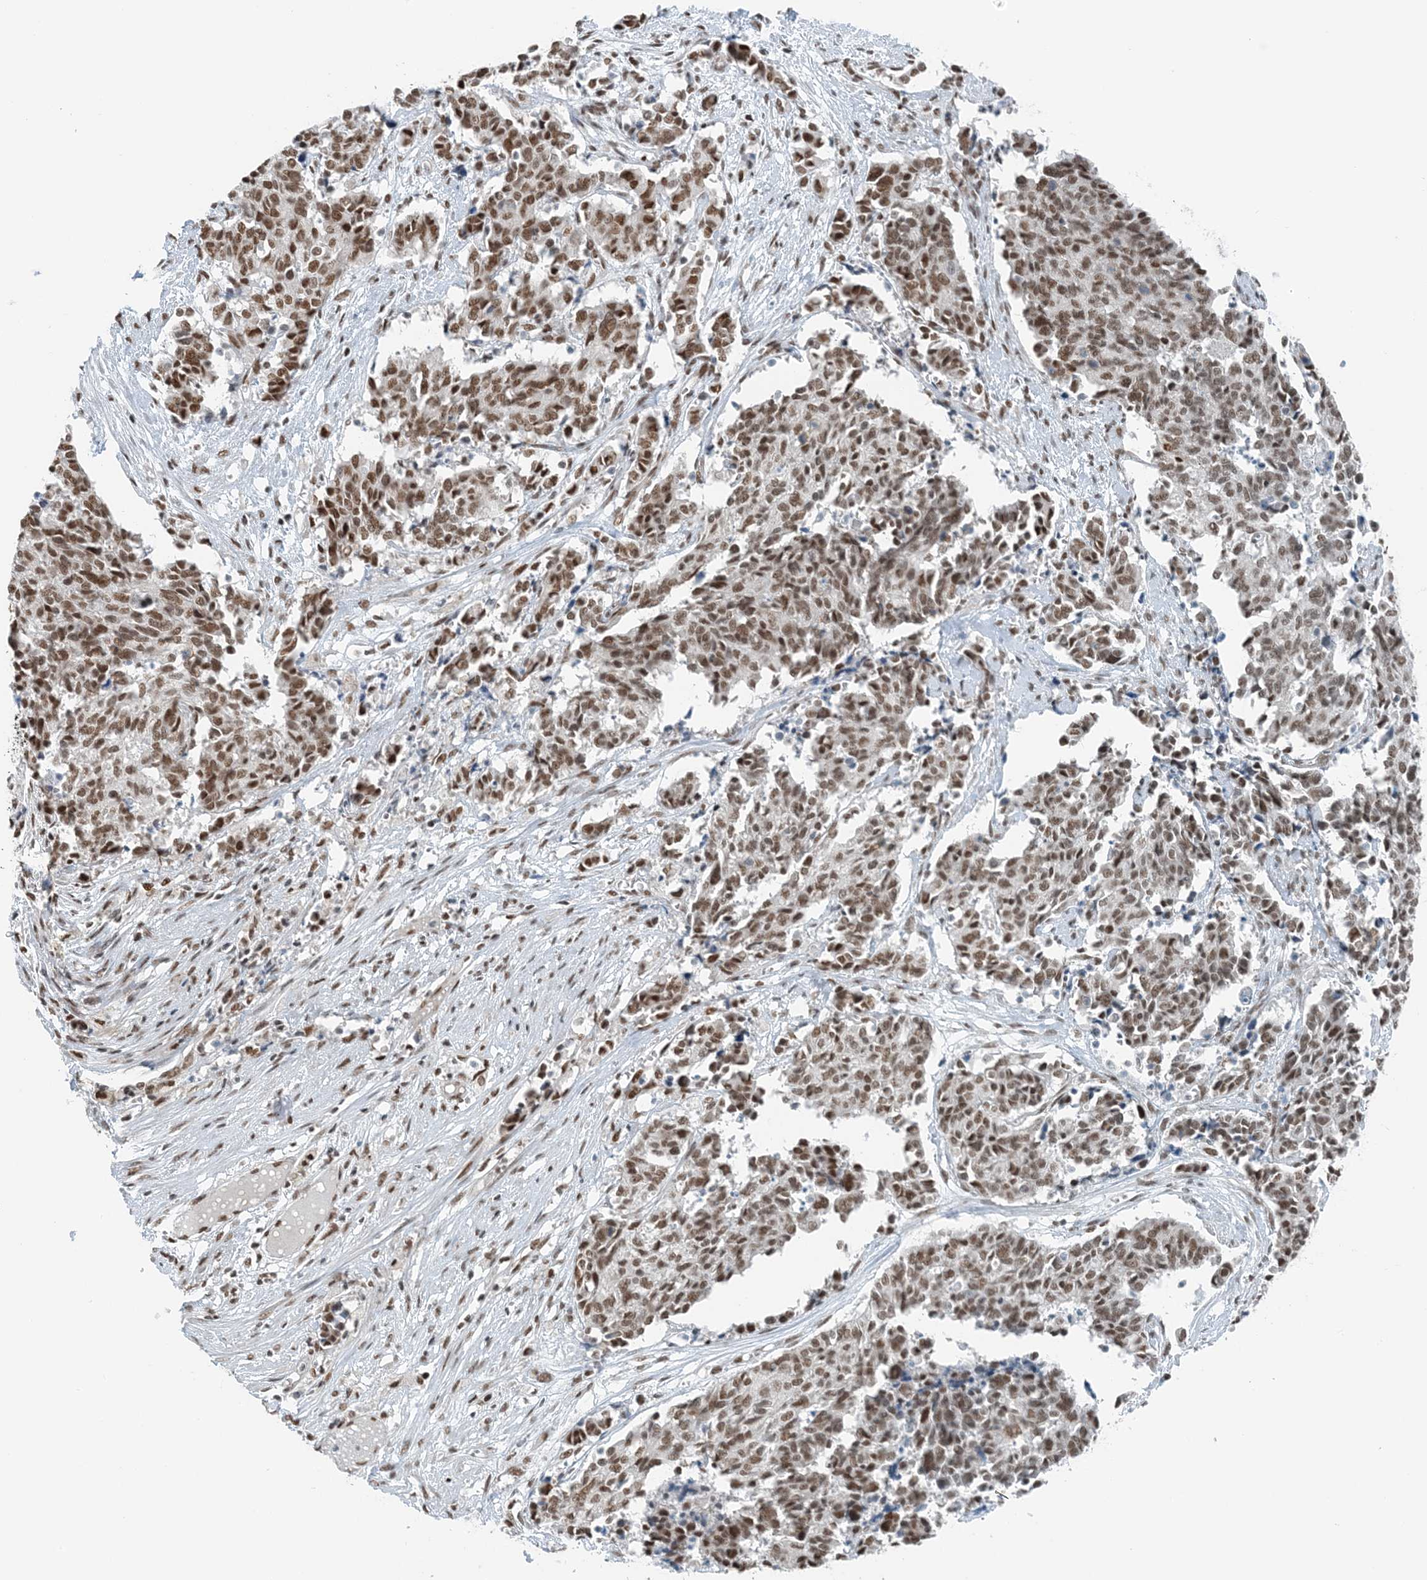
{"staining": {"intensity": "moderate", "quantity": ">75%", "location": "nuclear"}, "tissue": "cervical cancer", "cell_type": "Tumor cells", "image_type": "cancer", "snomed": [{"axis": "morphology", "description": "Normal tissue, NOS"}, {"axis": "morphology", "description": "Squamous cell carcinoma, NOS"}, {"axis": "topography", "description": "Cervix"}], "caption": "About >75% of tumor cells in cervical cancer (squamous cell carcinoma) demonstrate moderate nuclear protein expression as visualized by brown immunohistochemical staining.", "gene": "ZNF500", "patient": {"sex": "female", "age": 35}}